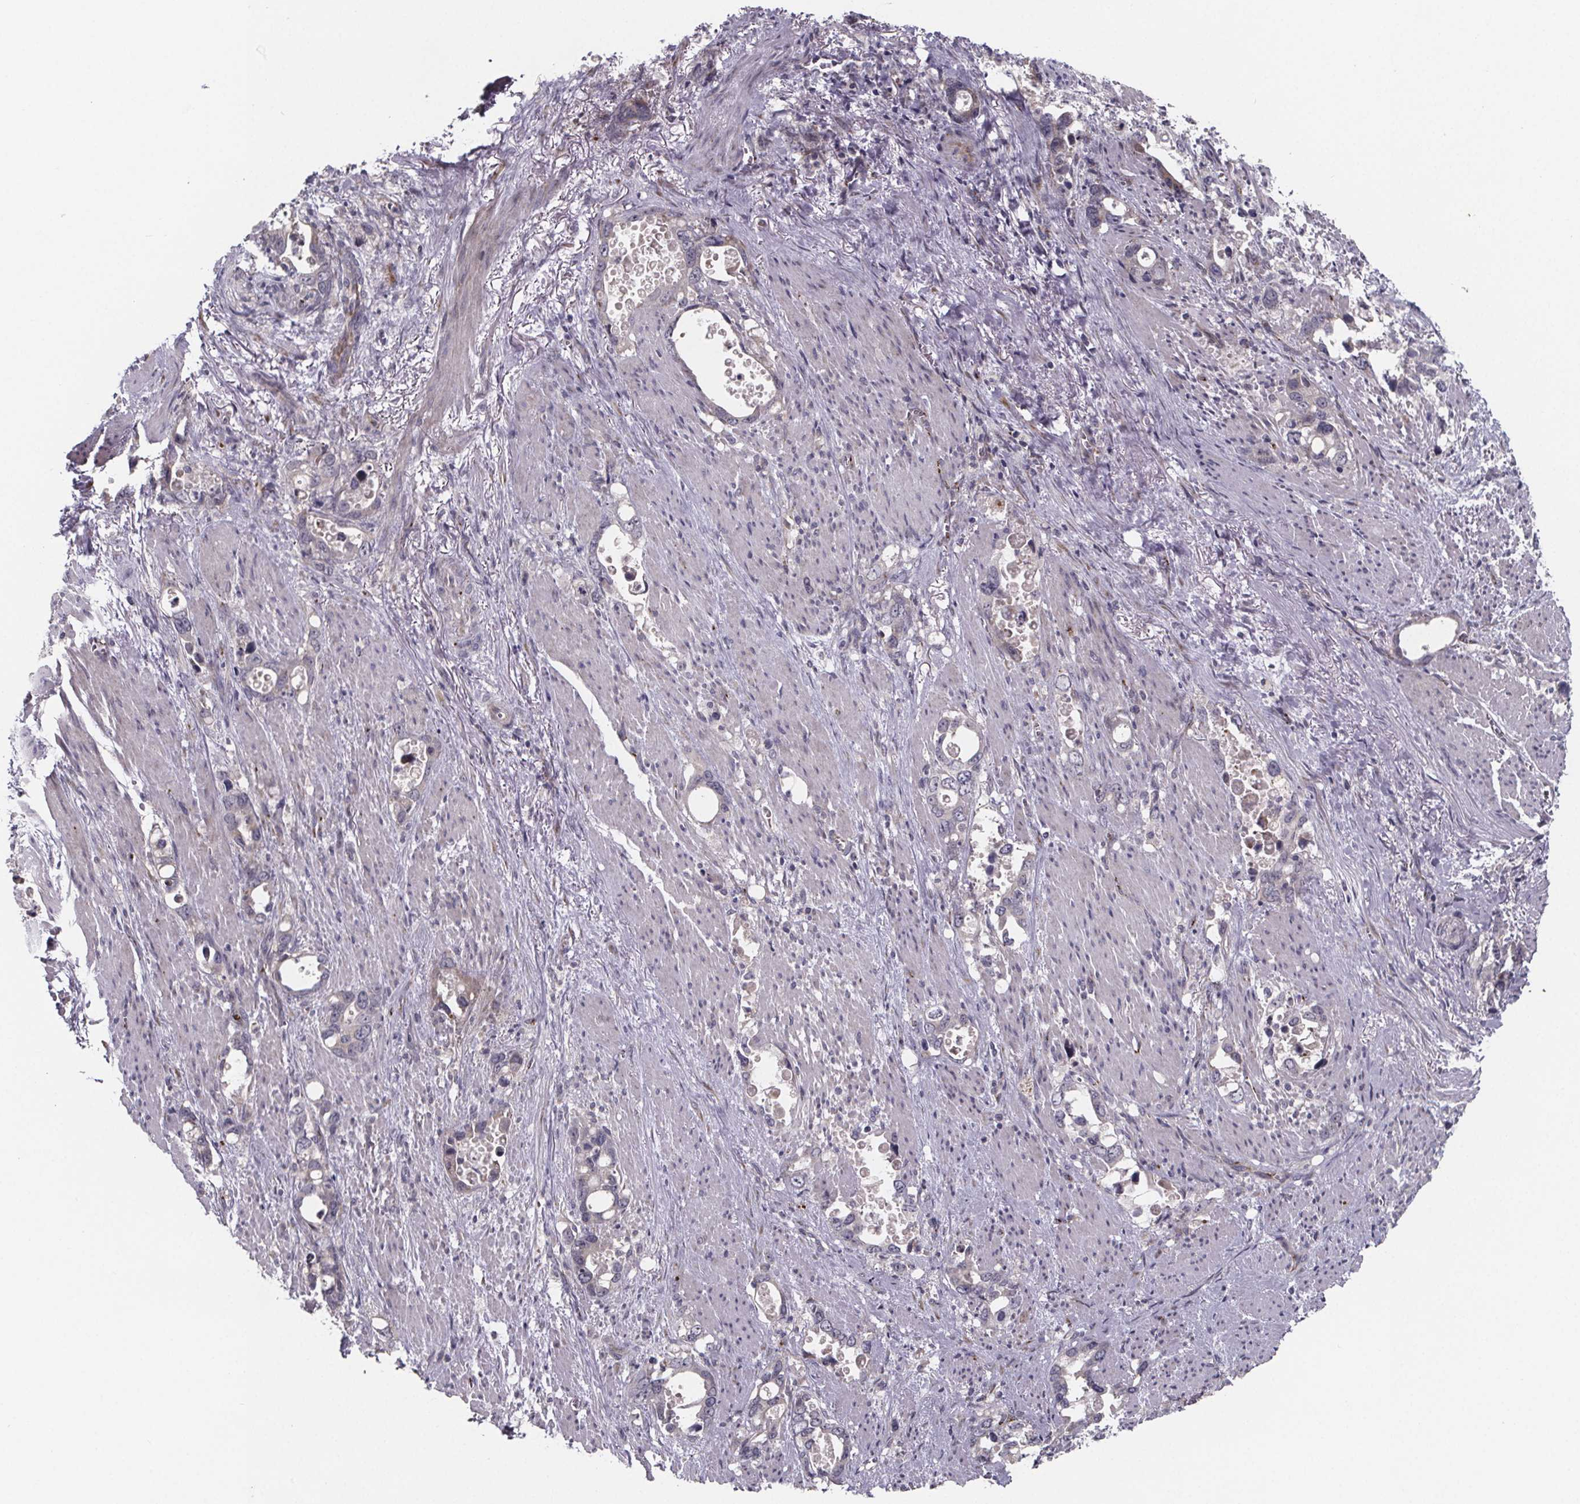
{"staining": {"intensity": "negative", "quantity": "none", "location": "none"}, "tissue": "stomach cancer", "cell_type": "Tumor cells", "image_type": "cancer", "snomed": [{"axis": "morphology", "description": "Normal tissue, NOS"}, {"axis": "morphology", "description": "Adenocarcinoma, NOS"}, {"axis": "topography", "description": "Esophagus"}, {"axis": "topography", "description": "Stomach, upper"}], "caption": "Immunohistochemistry of stomach cancer (adenocarcinoma) exhibits no expression in tumor cells.", "gene": "NDST1", "patient": {"sex": "male", "age": 74}}